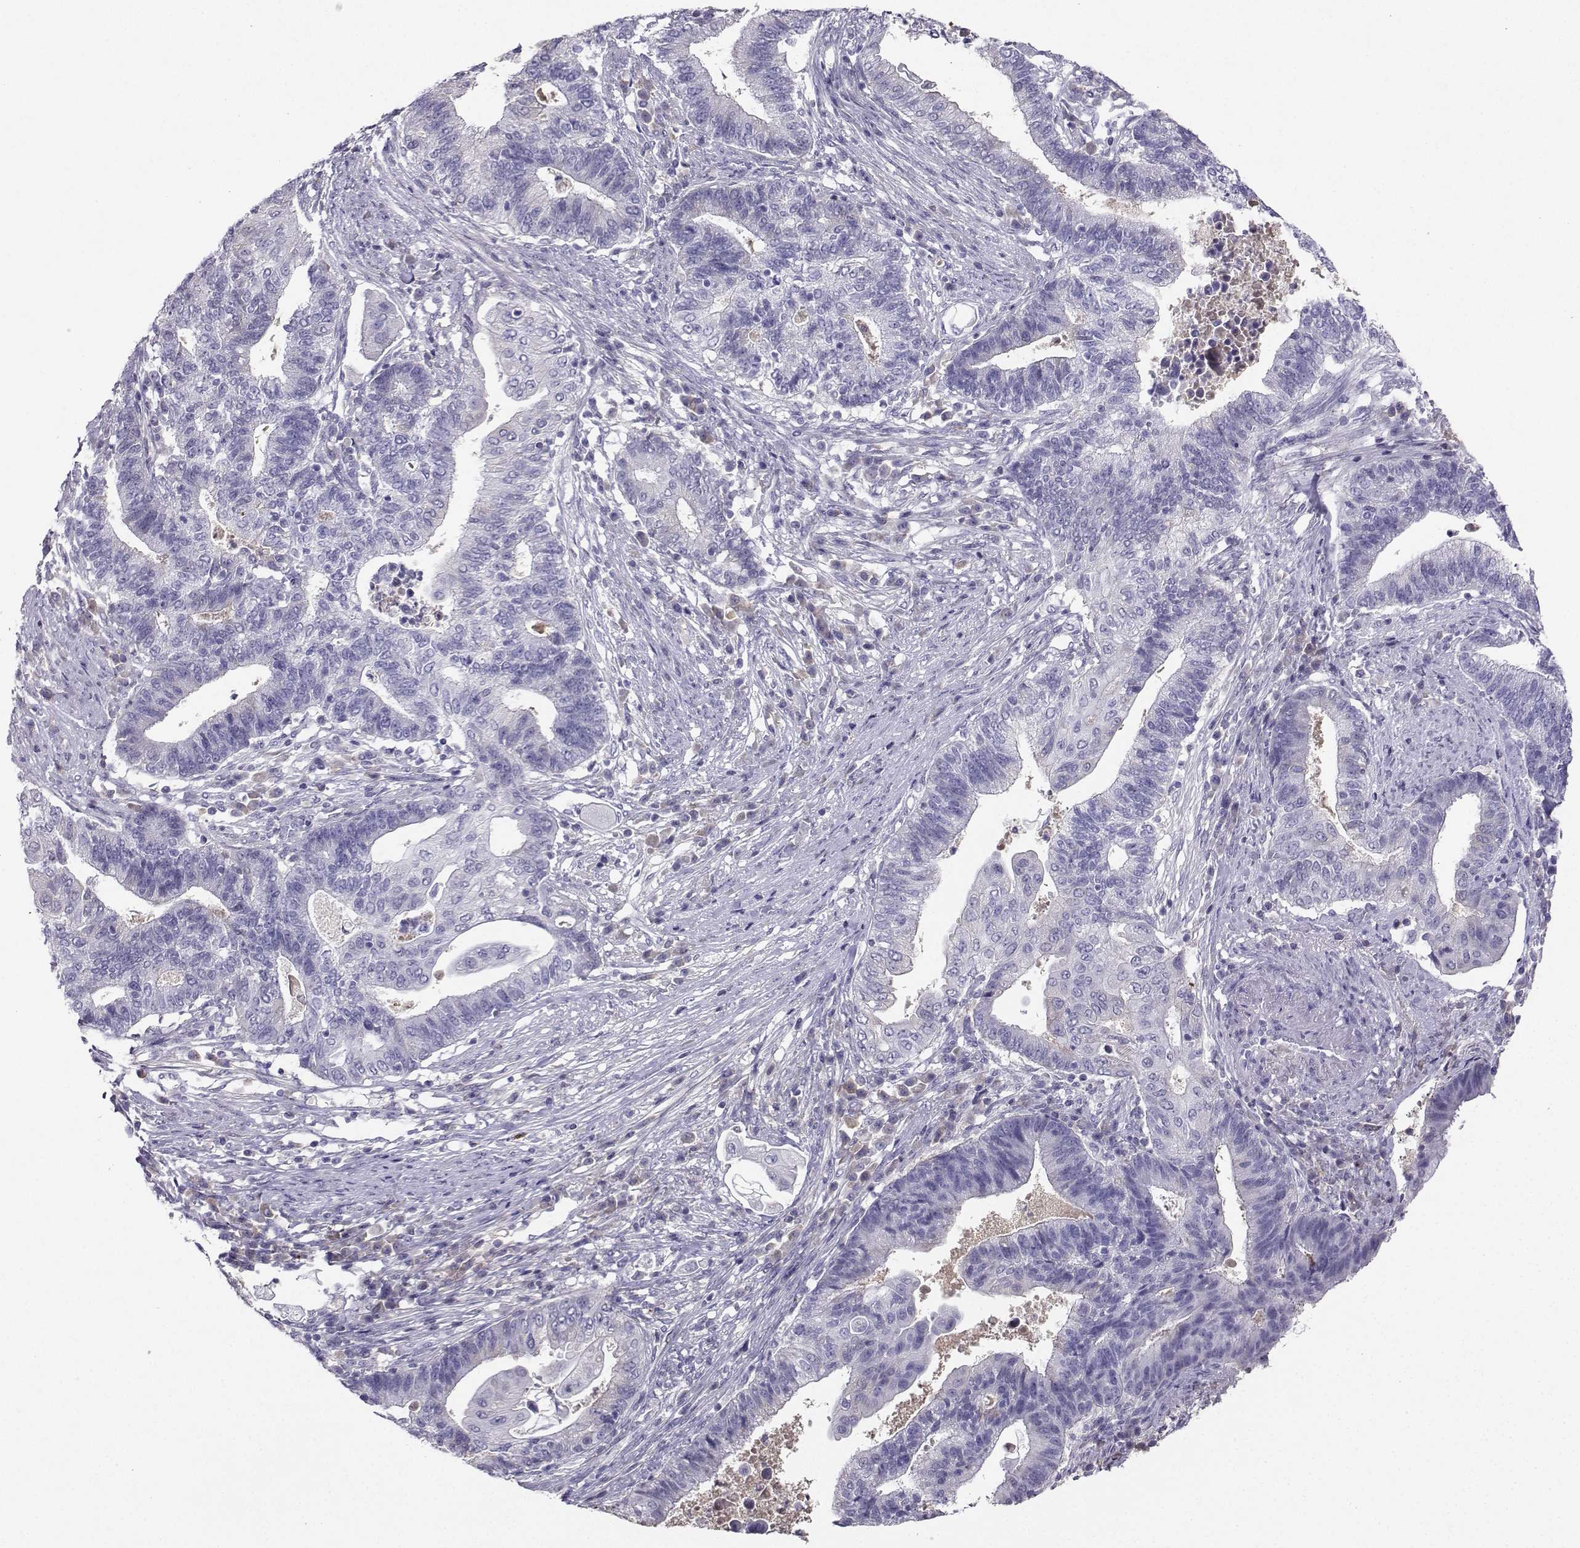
{"staining": {"intensity": "negative", "quantity": "none", "location": "none"}, "tissue": "endometrial cancer", "cell_type": "Tumor cells", "image_type": "cancer", "snomed": [{"axis": "morphology", "description": "Adenocarcinoma, NOS"}, {"axis": "topography", "description": "Uterus"}, {"axis": "topography", "description": "Endometrium"}], "caption": "DAB (3,3'-diaminobenzidine) immunohistochemical staining of endometrial cancer (adenocarcinoma) reveals no significant staining in tumor cells.", "gene": "GRIK4", "patient": {"sex": "female", "age": 54}}